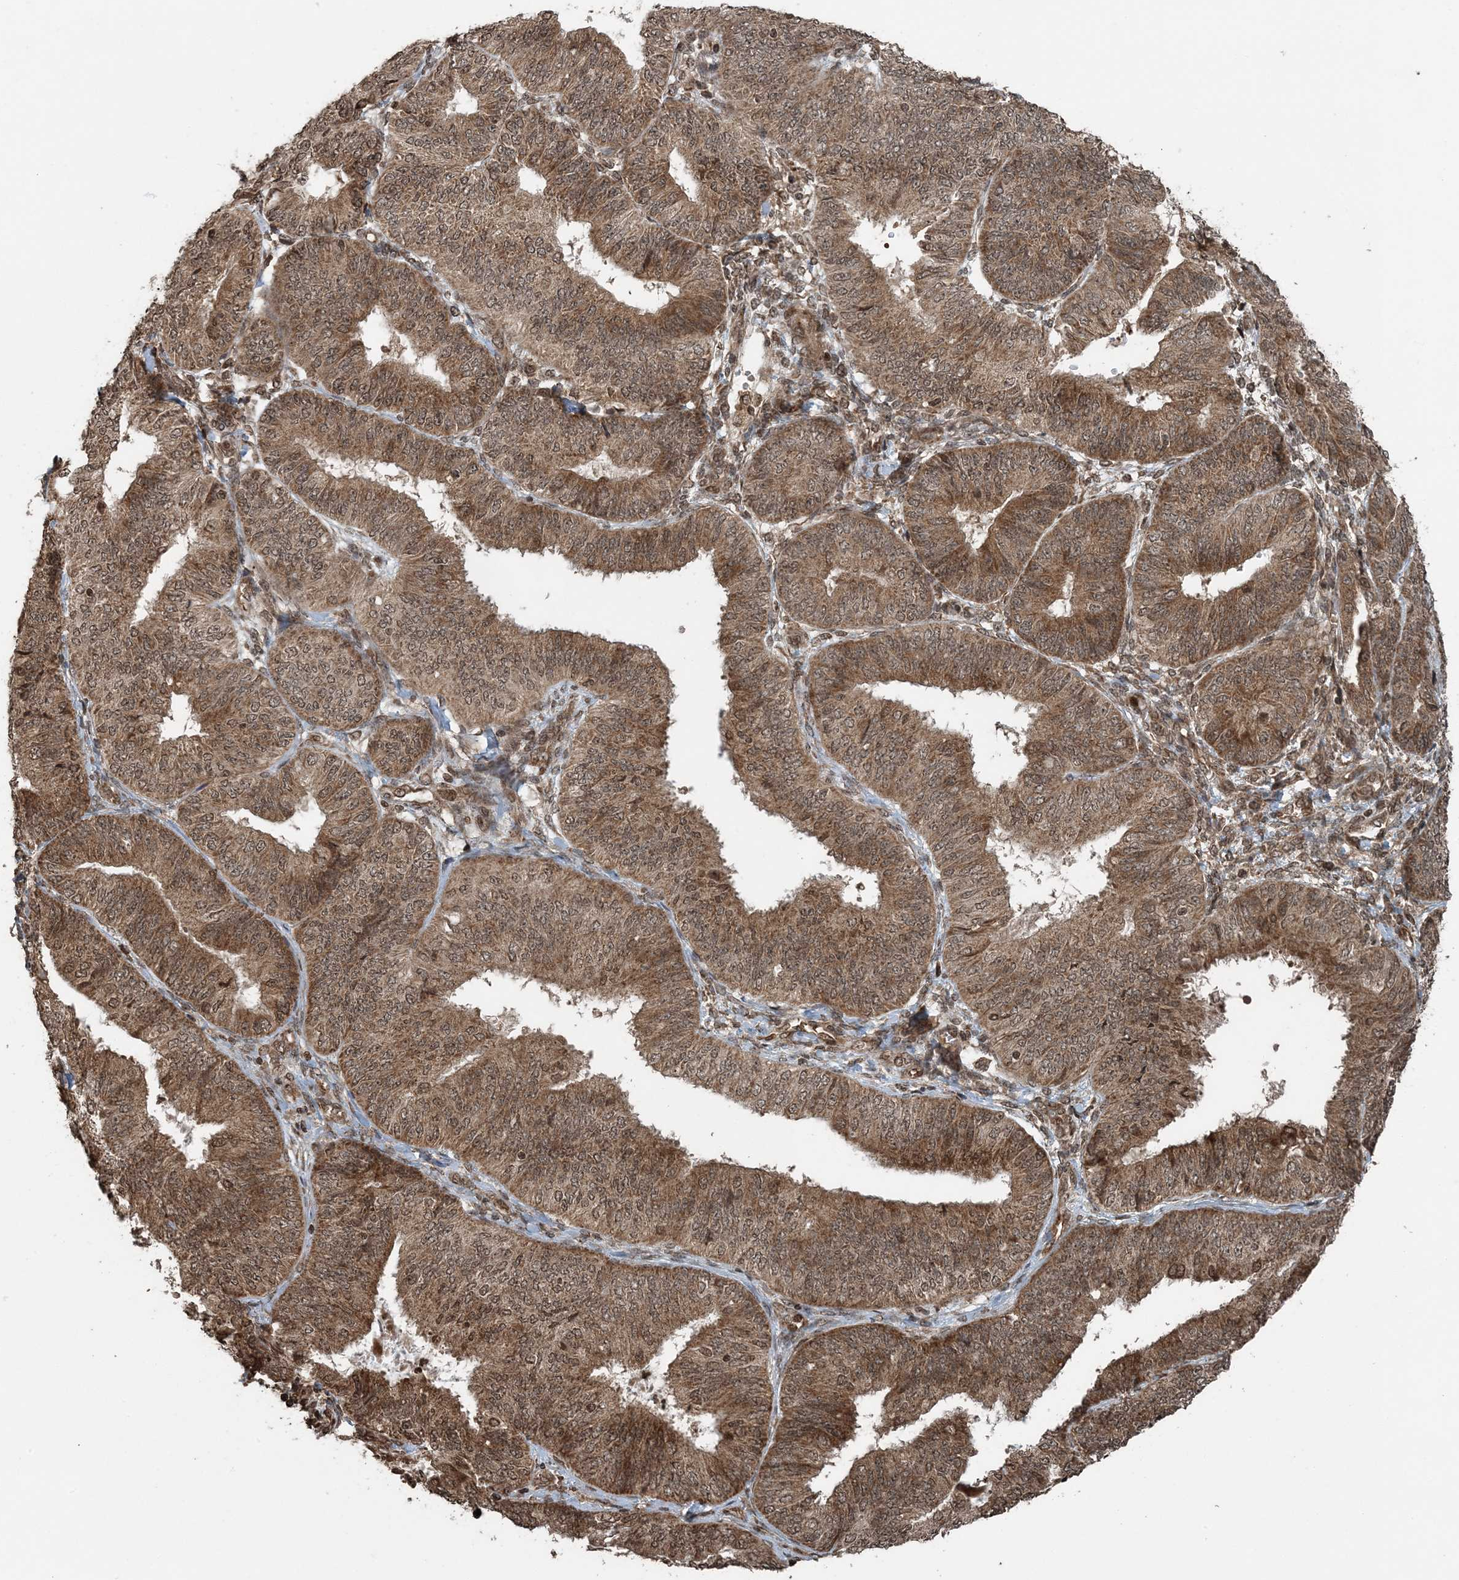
{"staining": {"intensity": "moderate", "quantity": ">75%", "location": "cytoplasmic/membranous,nuclear"}, "tissue": "endometrial cancer", "cell_type": "Tumor cells", "image_type": "cancer", "snomed": [{"axis": "morphology", "description": "Adenocarcinoma, NOS"}, {"axis": "topography", "description": "Endometrium"}], "caption": "This is a micrograph of IHC staining of endometrial adenocarcinoma, which shows moderate expression in the cytoplasmic/membranous and nuclear of tumor cells.", "gene": "ZFAND2B", "patient": {"sex": "female", "age": 58}}